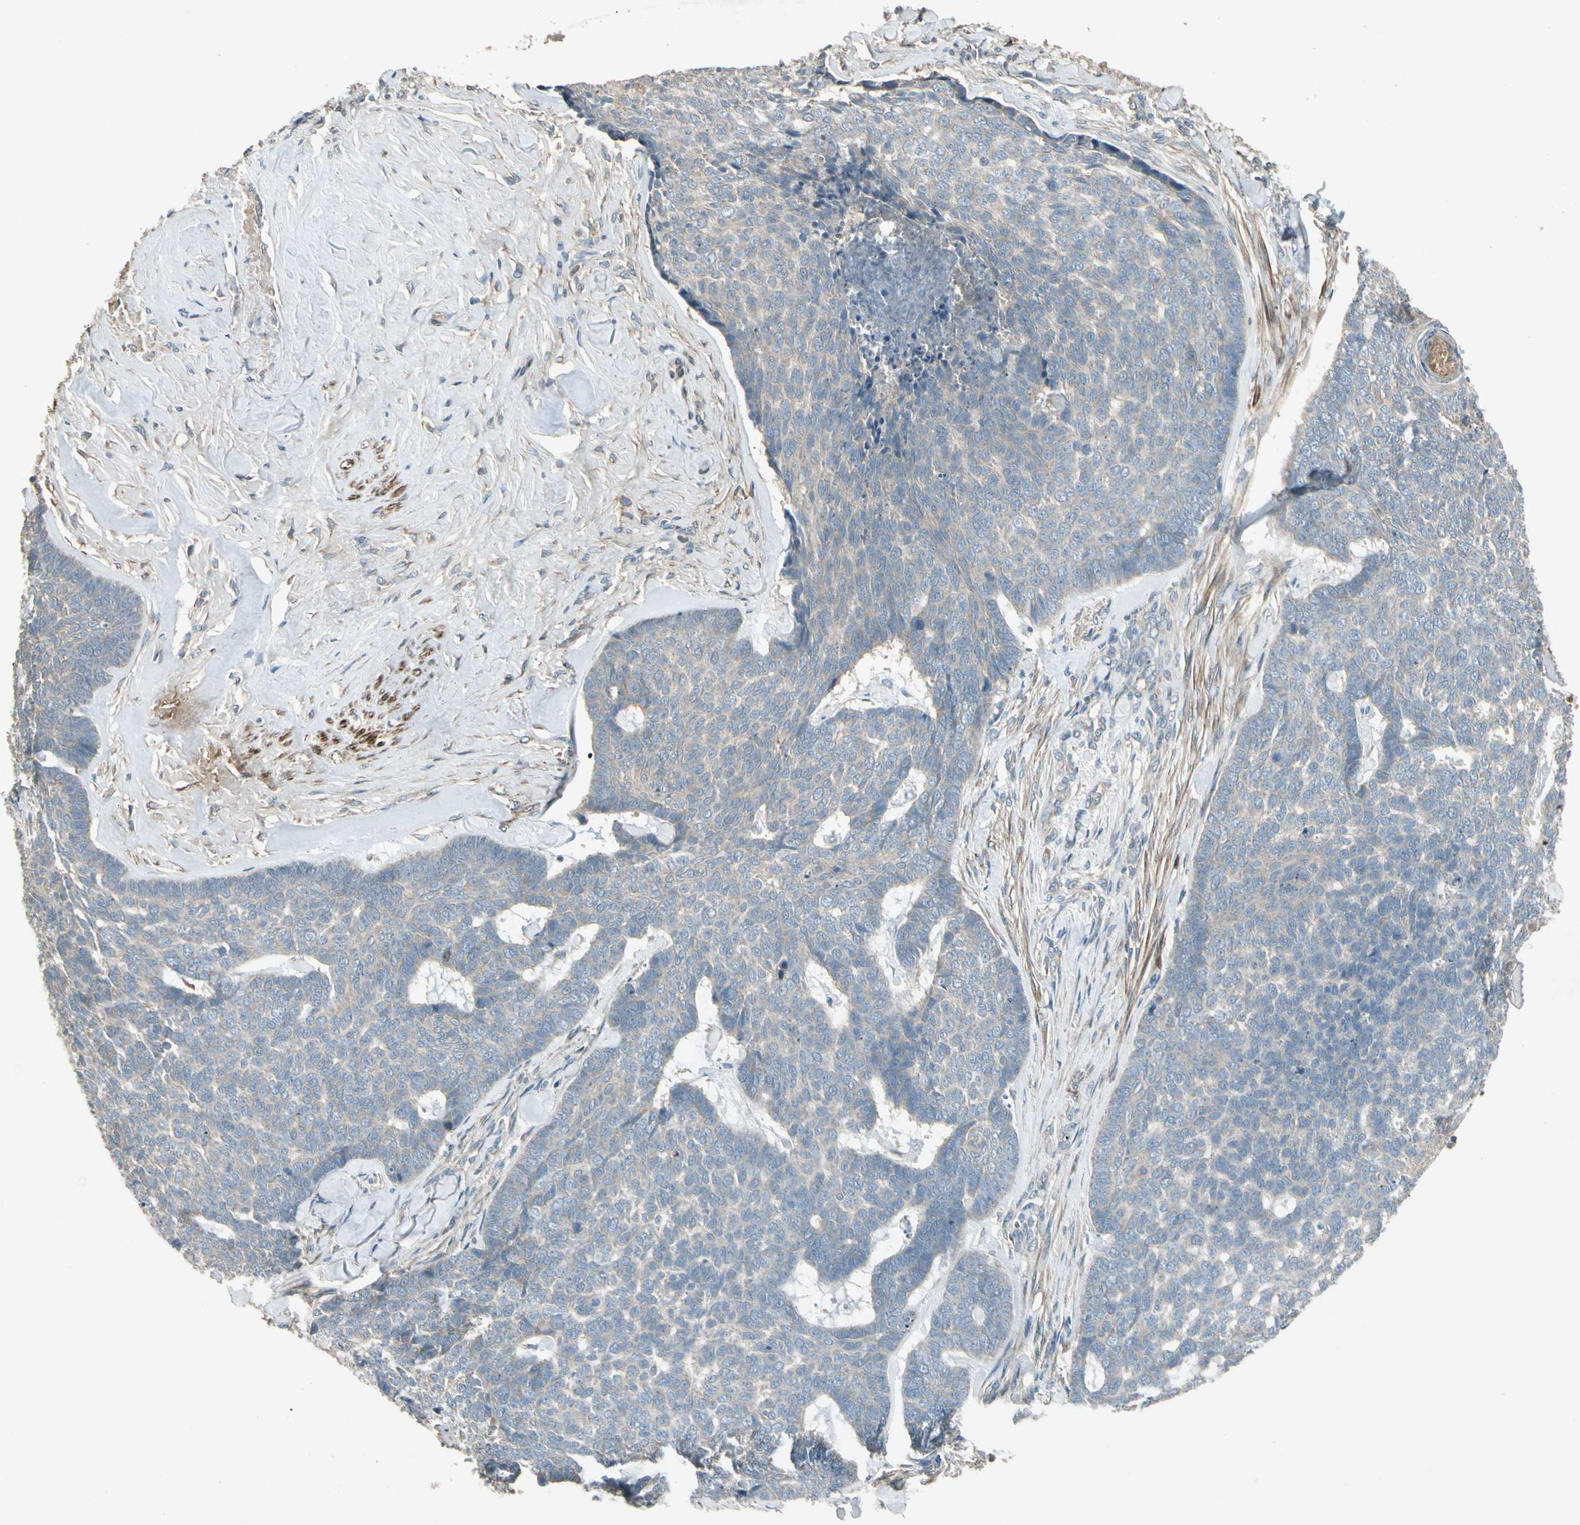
{"staining": {"intensity": "weak", "quantity": ">75%", "location": "cytoplasmic/membranous"}, "tissue": "skin cancer", "cell_type": "Tumor cells", "image_type": "cancer", "snomed": [{"axis": "morphology", "description": "Basal cell carcinoma"}, {"axis": "topography", "description": "Skin"}], "caption": "Weak cytoplasmic/membranous expression is seen in approximately >75% of tumor cells in skin cancer (basal cell carcinoma).", "gene": "ACVR1", "patient": {"sex": "male", "age": 84}}